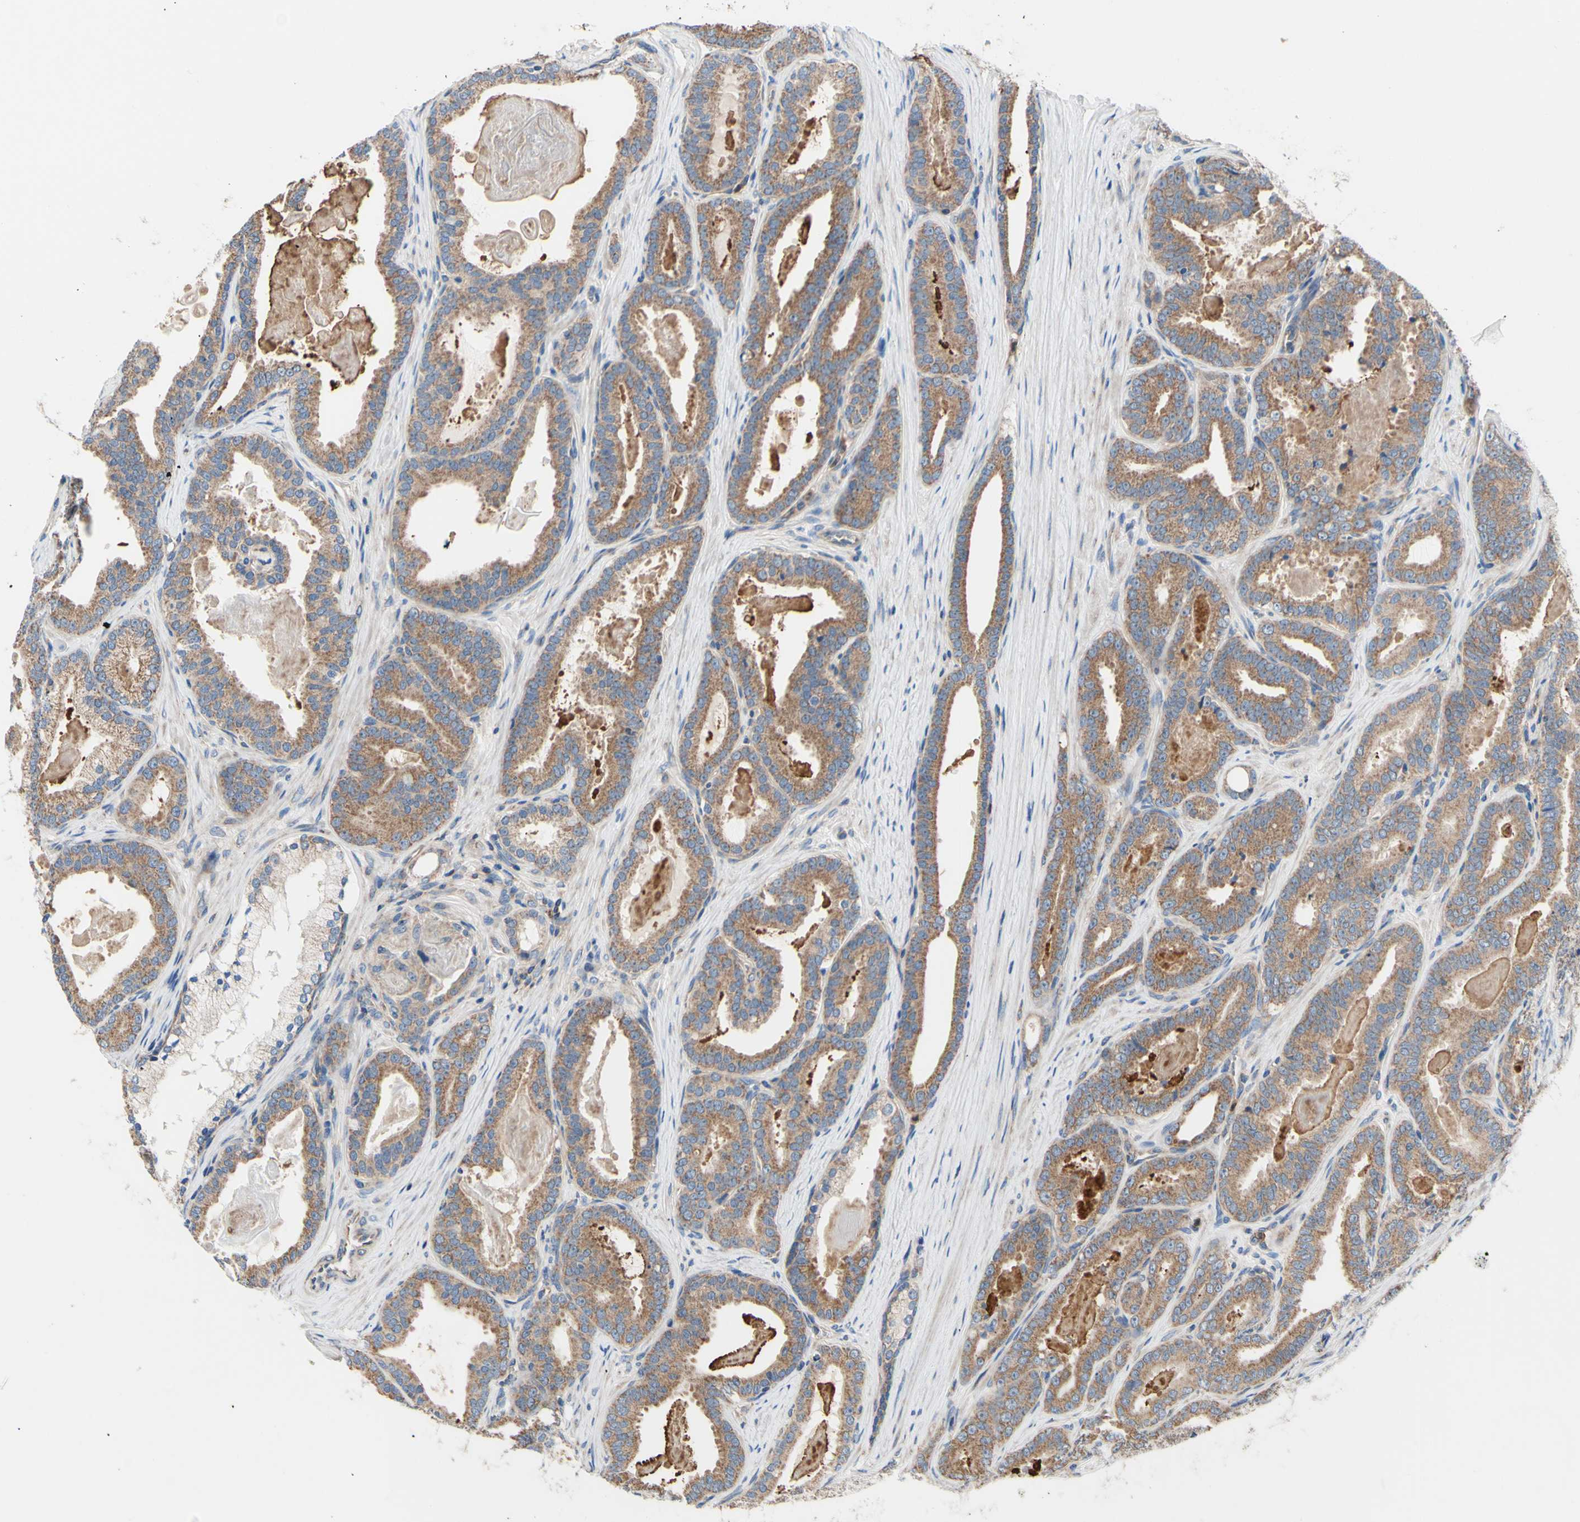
{"staining": {"intensity": "moderate", "quantity": ">75%", "location": "cytoplasmic/membranous"}, "tissue": "prostate cancer", "cell_type": "Tumor cells", "image_type": "cancer", "snomed": [{"axis": "morphology", "description": "Adenocarcinoma, High grade"}, {"axis": "topography", "description": "Prostate"}], "caption": "Protein staining exhibits moderate cytoplasmic/membranous positivity in approximately >75% of tumor cells in prostate cancer (adenocarcinoma (high-grade)).", "gene": "FMR1", "patient": {"sex": "male", "age": 60}}